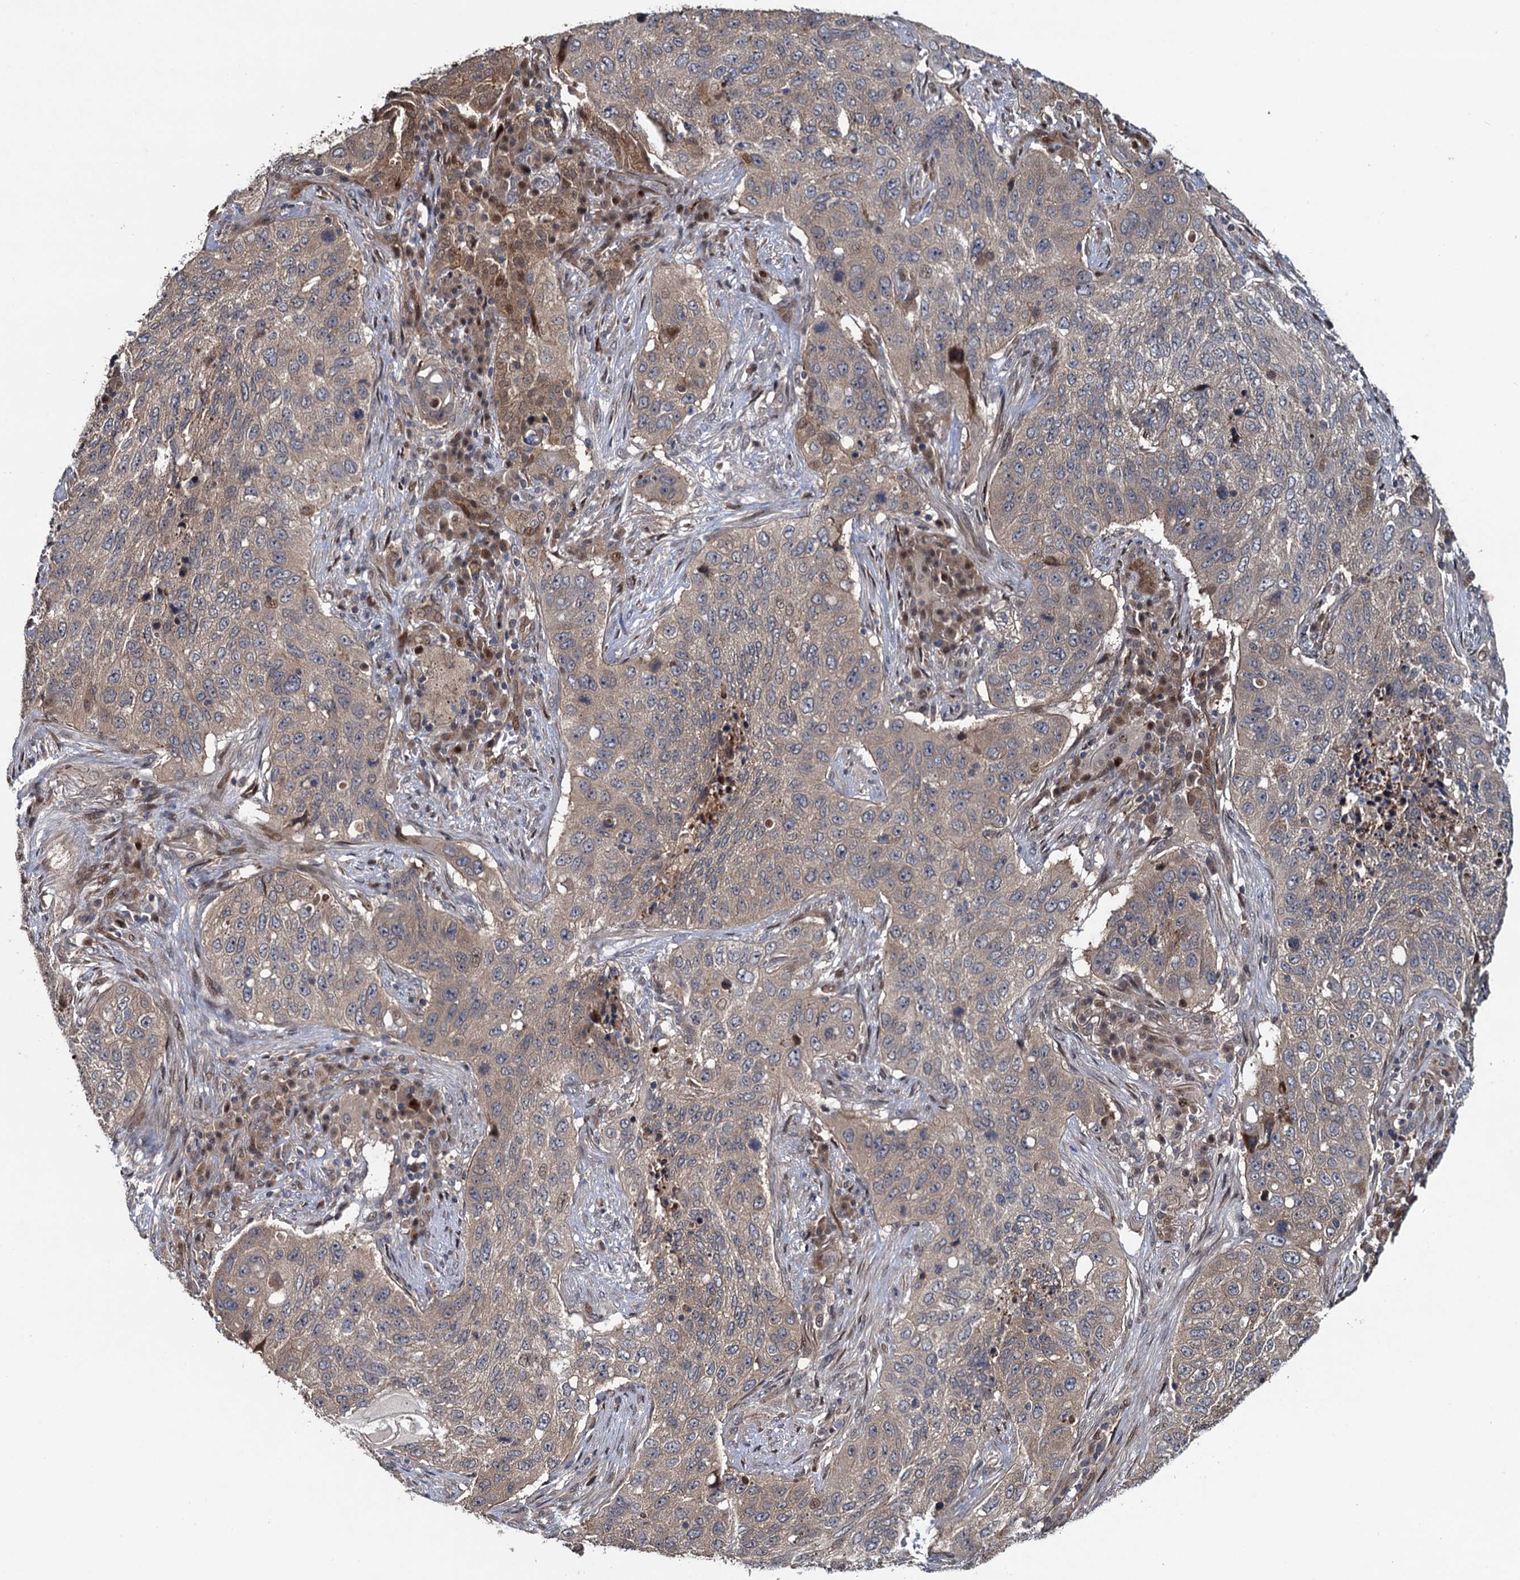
{"staining": {"intensity": "weak", "quantity": ">75%", "location": "cytoplasmic/membranous"}, "tissue": "lung cancer", "cell_type": "Tumor cells", "image_type": "cancer", "snomed": [{"axis": "morphology", "description": "Squamous cell carcinoma, NOS"}, {"axis": "topography", "description": "Lung"}], "caption": "Brown immunohistochemical staining in squamous cell carcinoma (lung) displays weak cytoplasmic/membranous positivity in approximately >75% of tumor cells. (Brightfield microscopy of DAB IHC at high magnification).", "gene": "RHOBTB1", "patient": {"sex": "female", "age": 63}}